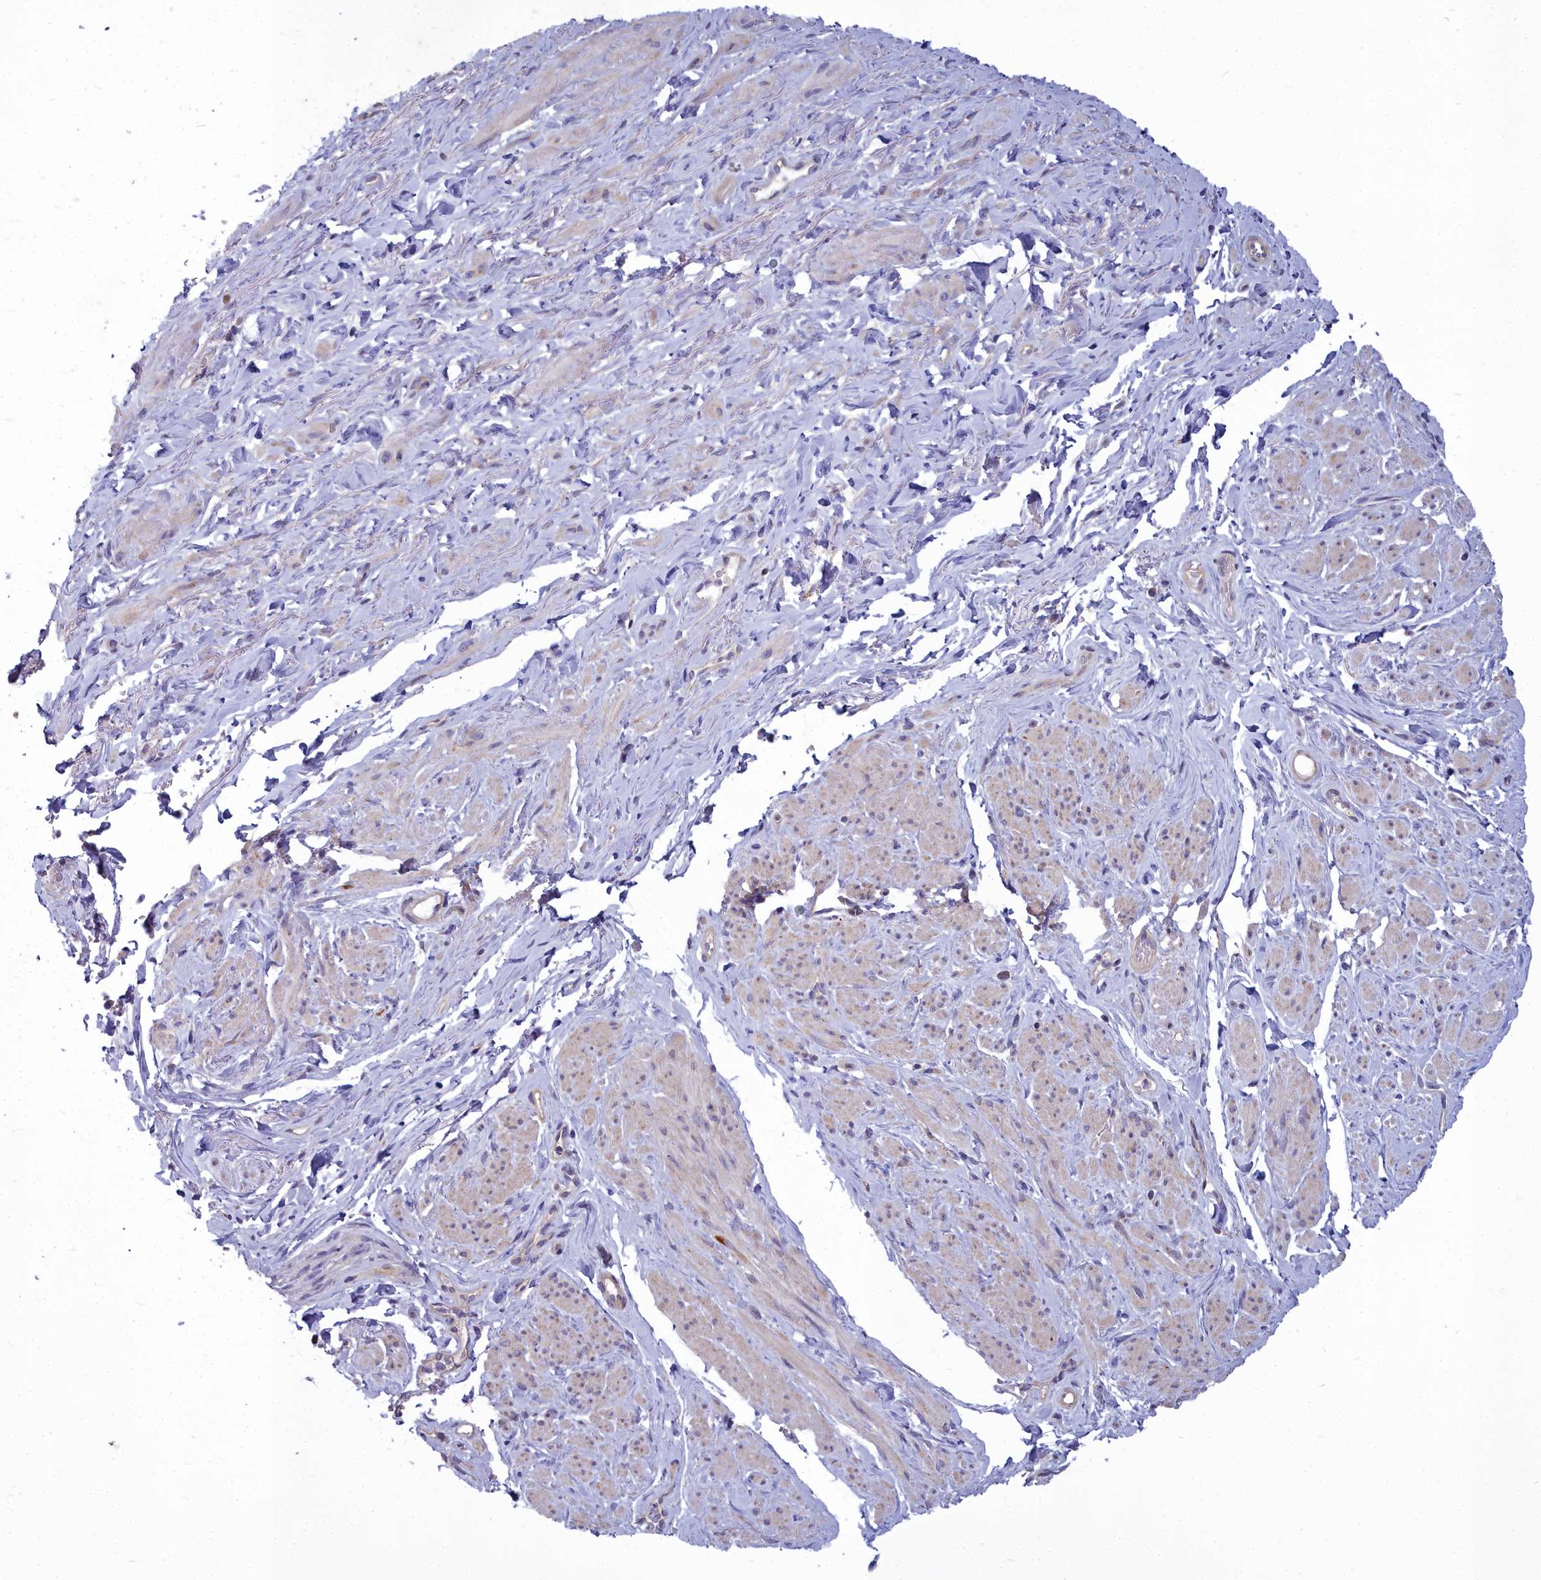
{"staining": {"intensity": "weak", "quantity": "25%-75%", "location": "cytoplasmic/membranous"}, "tissue": "smooth muscle", "cell_type": "Smooth muscle cells", "image_type": "normal", "snomed": [{"axis": "morphology", "description": "Normal tissue, NOS"}, {"axis": "topography", "description": "Smooth muscle"}, {"axis": "topography", "description": "Peripheral nerve tissue"}], "caption": "A brown stain shows weak cytoplasmic/membranous expression of a protein in smooth muscle cells of unremarkable smooth muscle.", "gene": "COX20", "patient": {"sex": "male", "age": 69}}